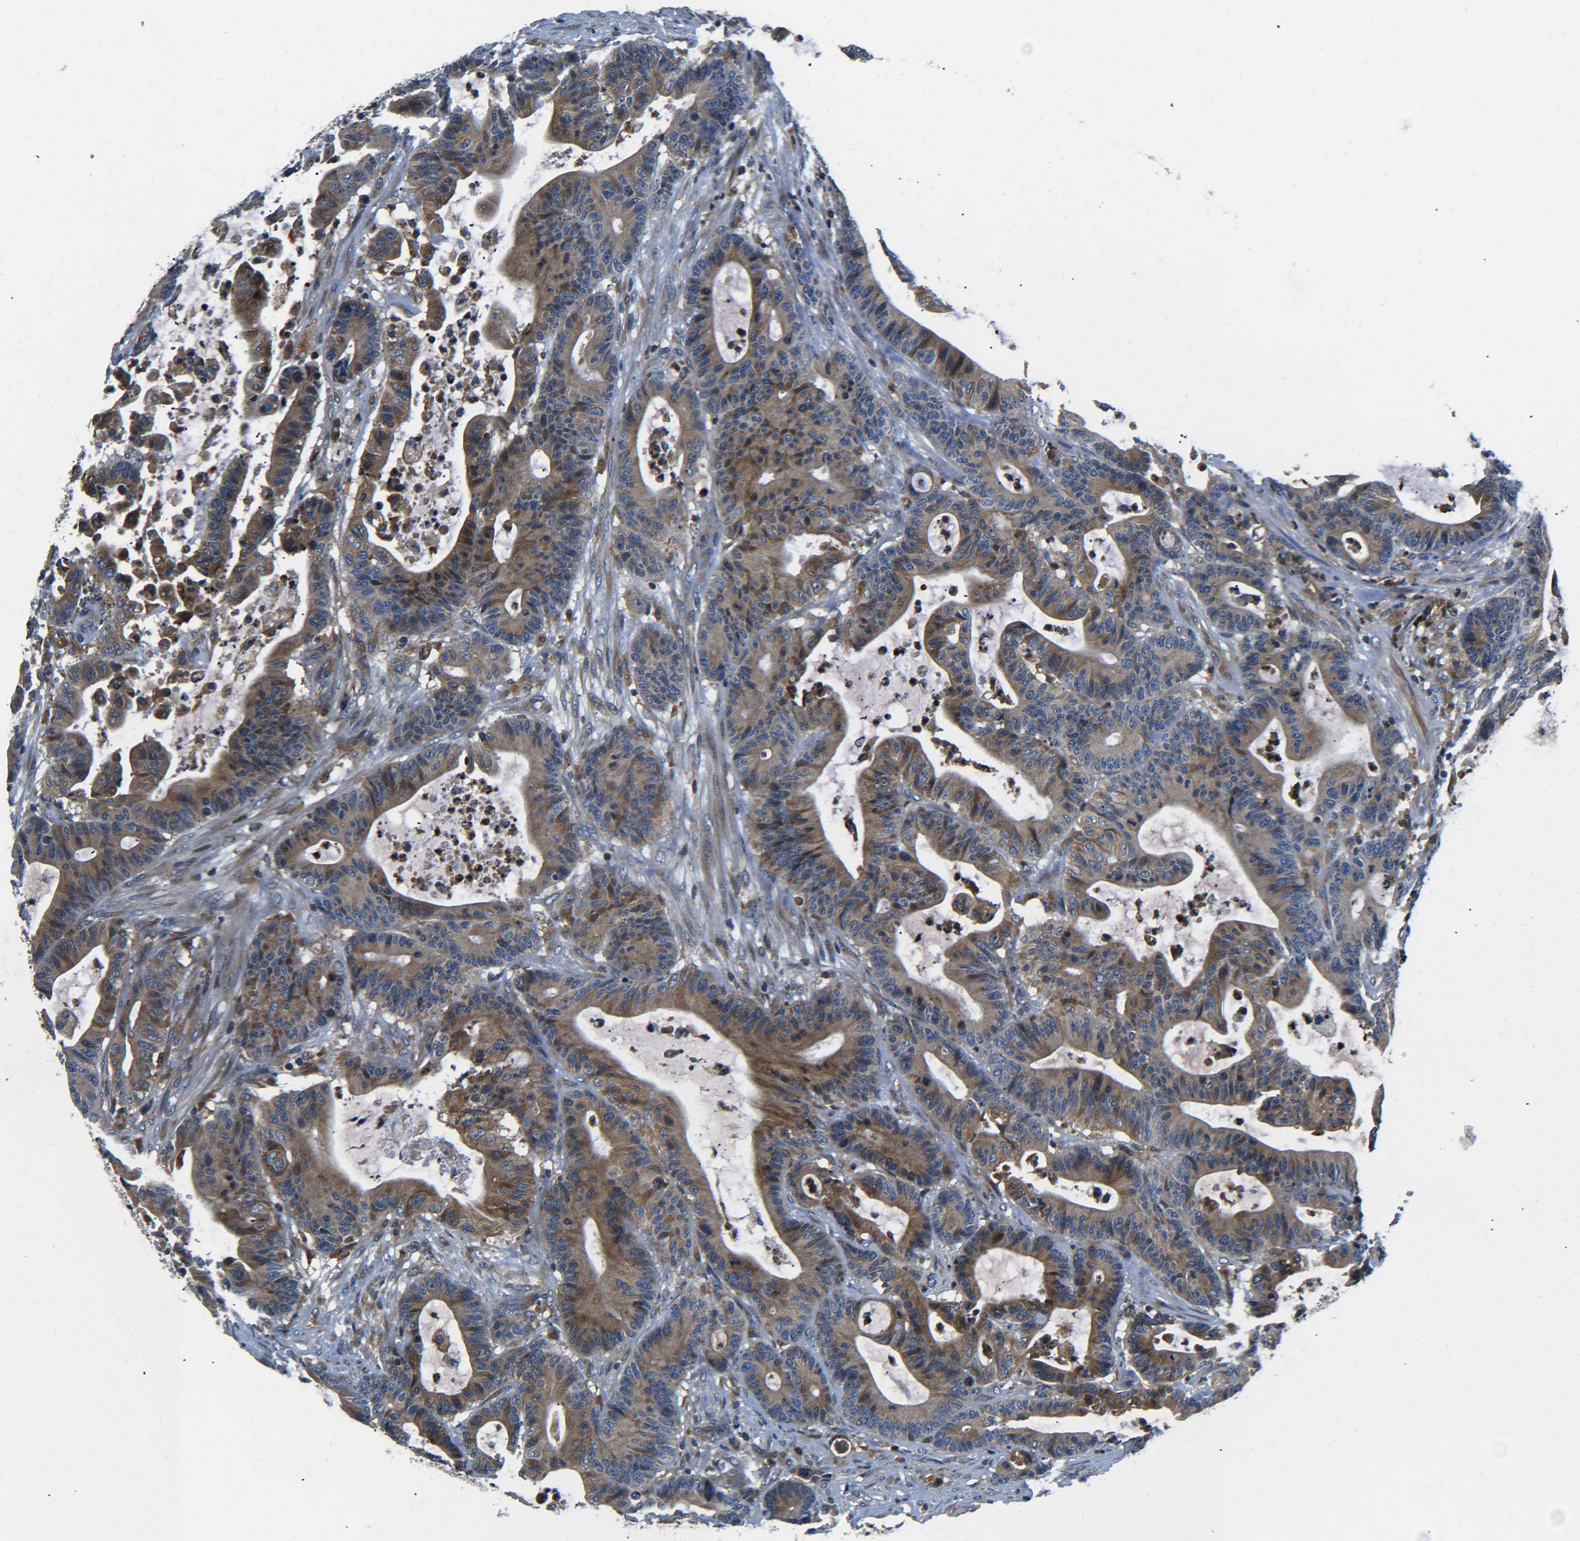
{"staining": {"intensity": "moderate", "quantity": ">75%", "location": "cytoplasmic/membranous"}, "tissue": "colorectal cancer", "cell_type": "Tumor cells", "image_type": "cancer", "snomed": [{"axis": "morphology", "description": "Adenocarcinoma, NOS"}, {"axis": "topography", "description": "Colon"}], "caption": "IHC histopathology image of neoplastic tissue: human colorectal cancer stained using immunohistochemistry (IHC) exhibits medium levels of moderate protein expression localized specifically in the cytoplasmic/membranous of tumor cells, appearing as a cytoplasmic/membranous brown color.", "gene": "RAB1B", "patient": {"sex": "female", "age": 84}}